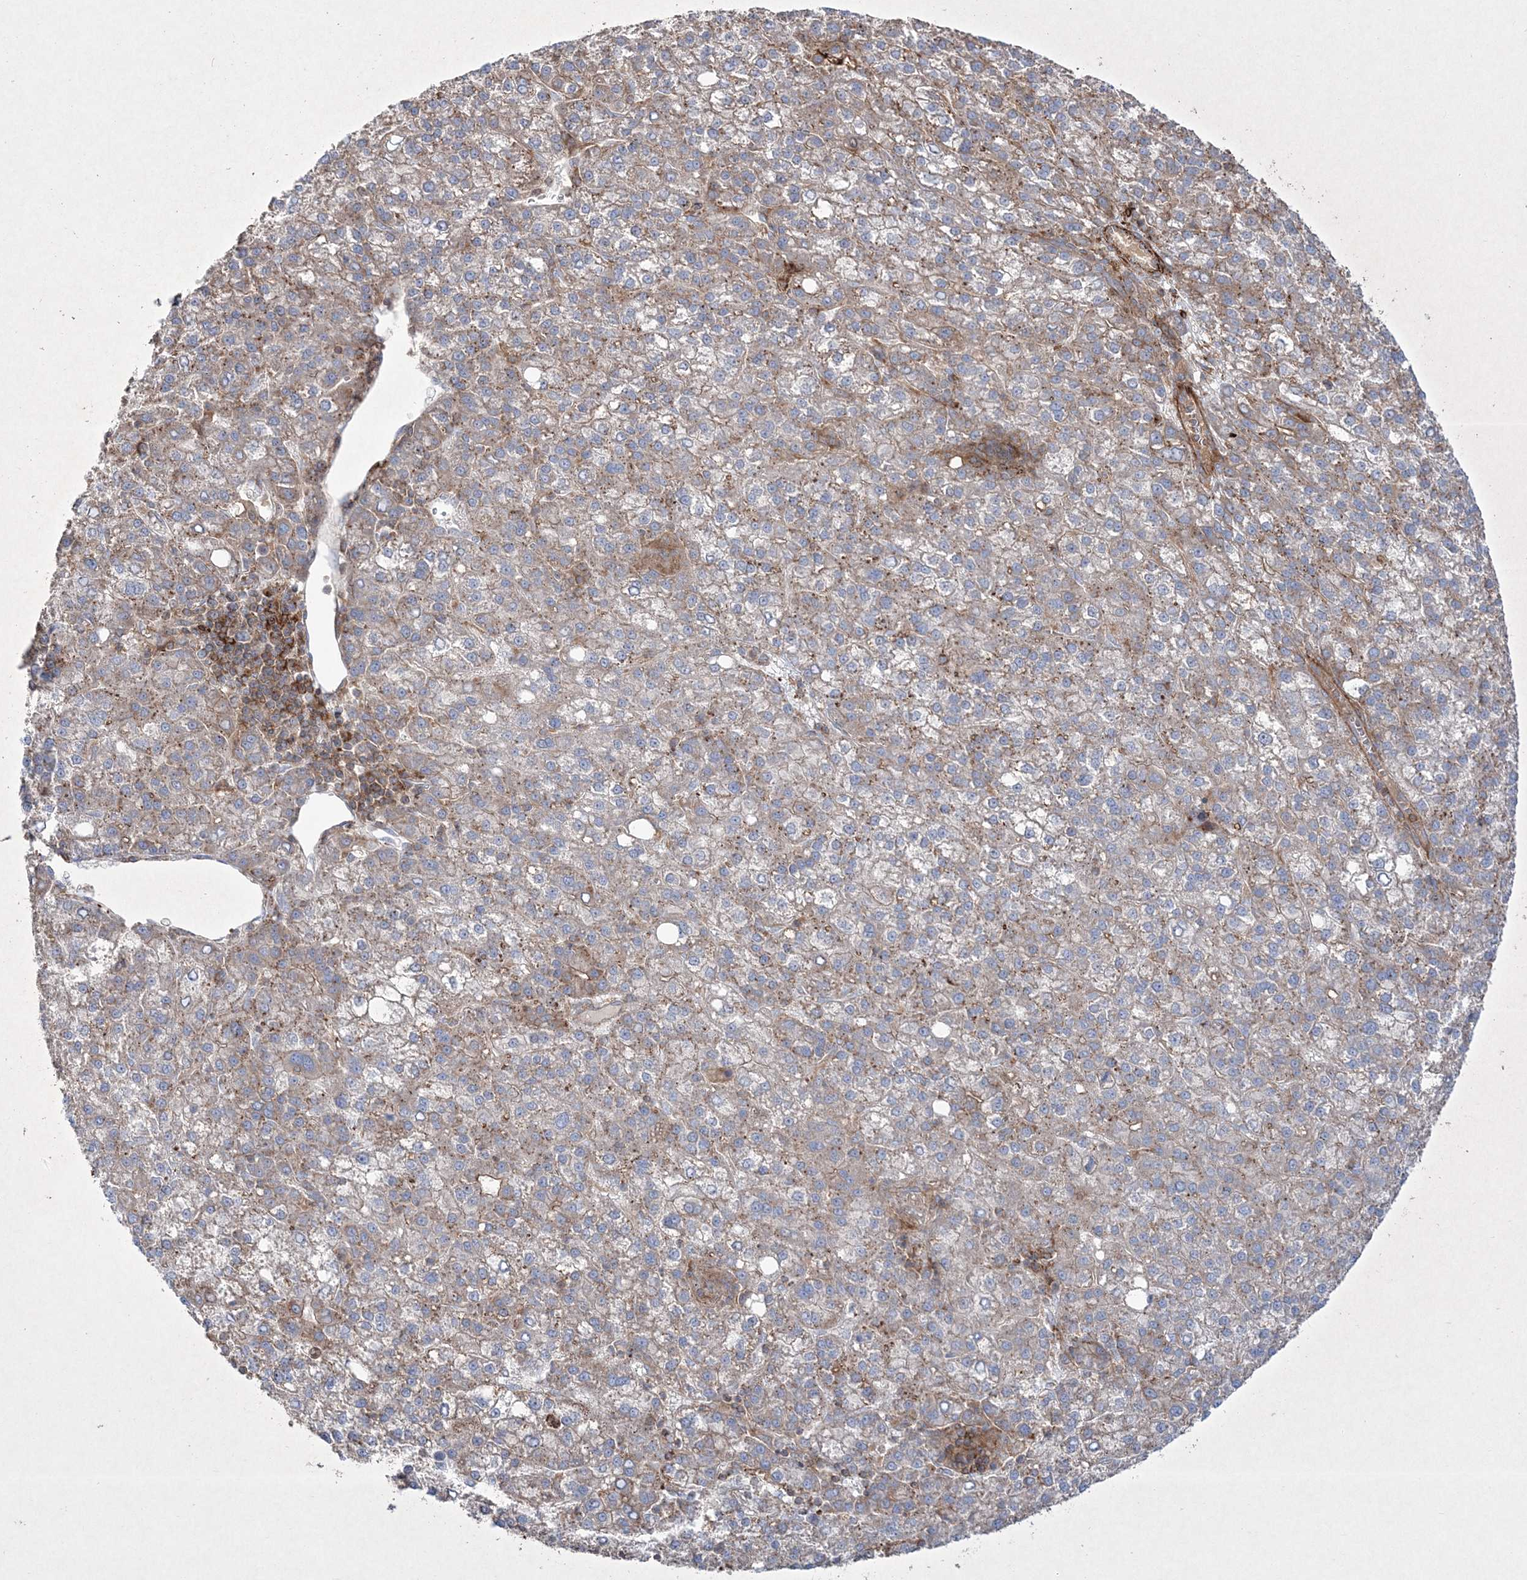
{"staining": {"intensity": "weak", "quantity": "25%-75%", "location": "cytoplasmic/membranous"}, "tissue": "liver cancer", "cell_type": "Tumor cells", "image_type": "cancer", "snomed": [{"axis": "morphology", "description": "Carcinoma, Hepatocellular, NOS"}, {"axis": "topography", "description": "Liver"}], "caption": "DAB immunohistochemical staining of human liver hepatocellular carcinoma displays weak cytoplasmic/membranous protein positivity in about 25%-75% of tumor cells. (brown staining indicates protein expression, while blue staining denotes nuclei).", "gene": "RICTOR", "patient": {"sex": "female", "age": 58}}